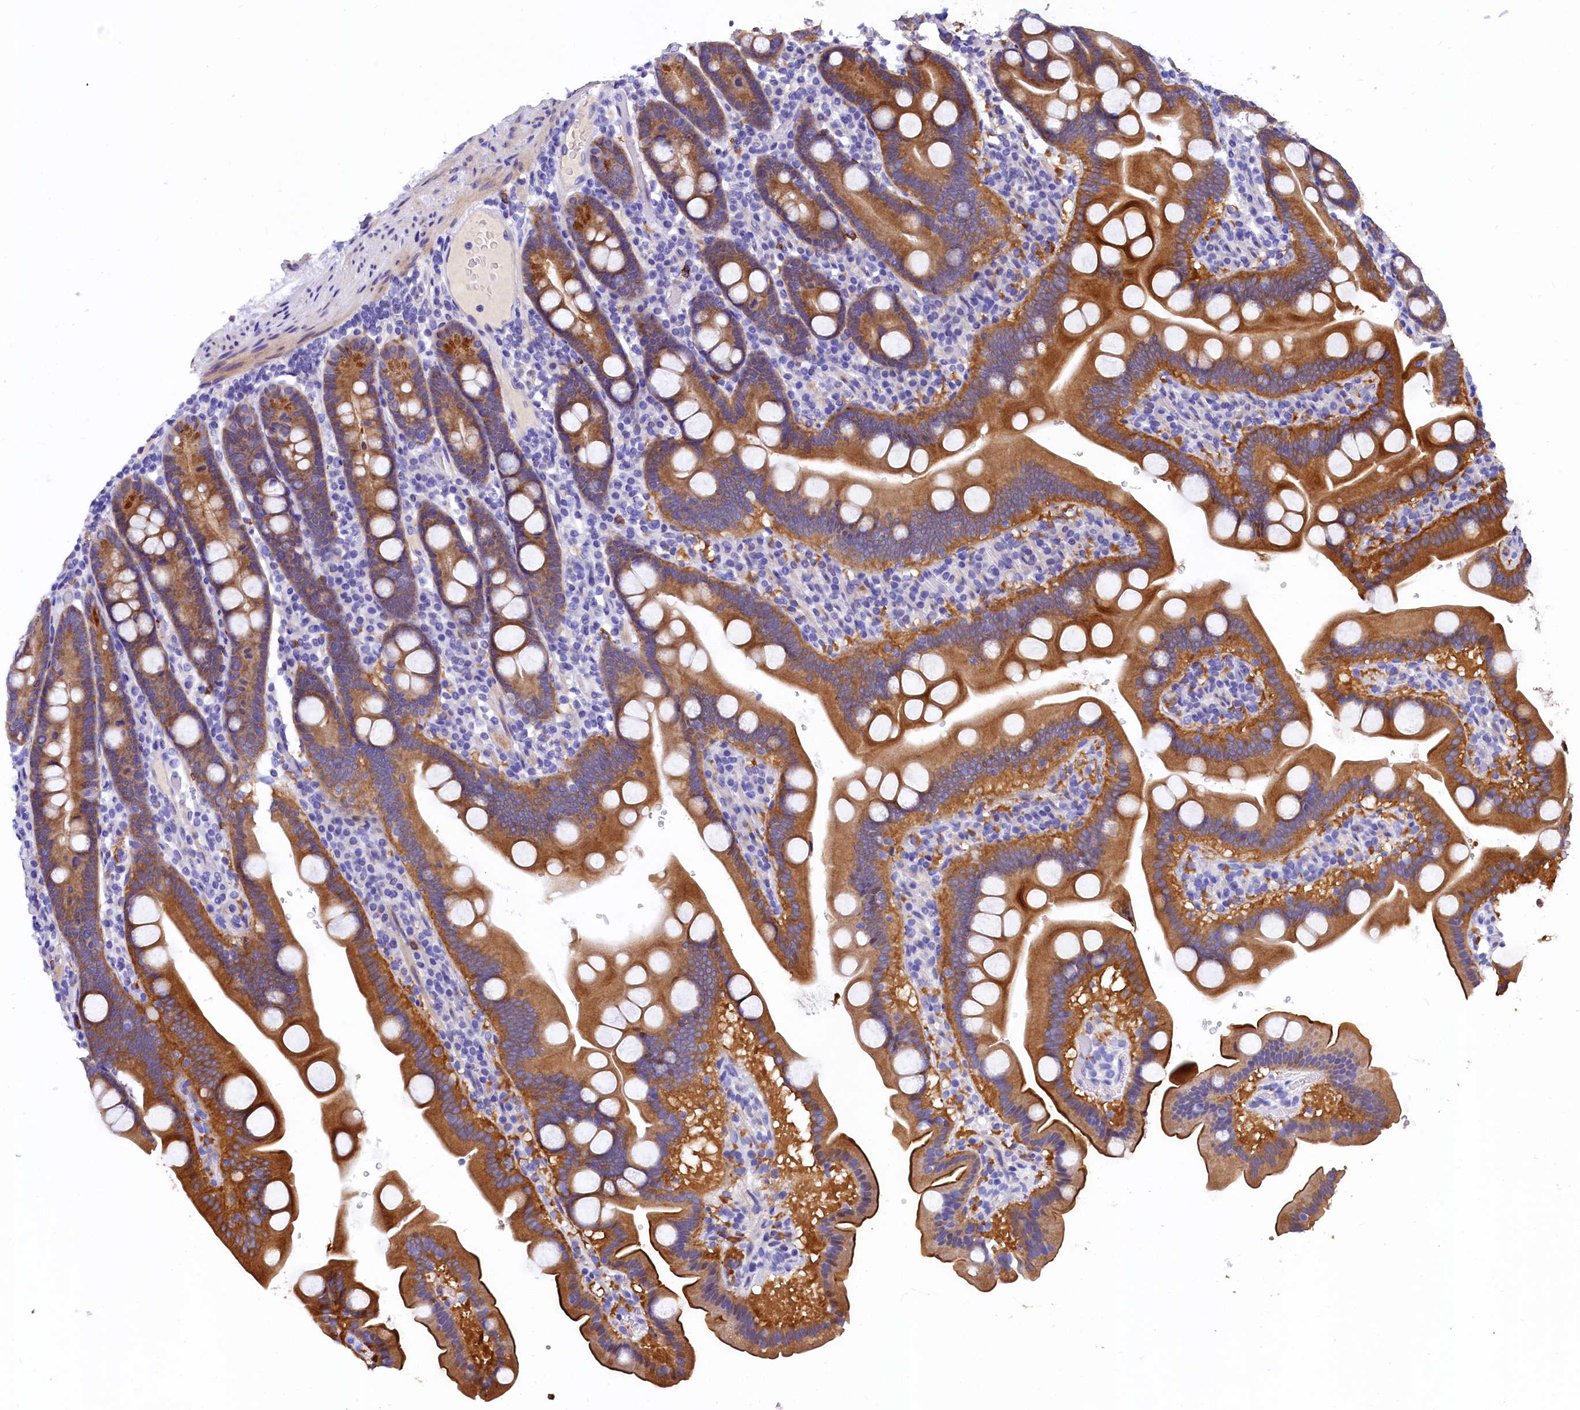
{"staining": {"intensity": "moderate", "quantity": ">75%", "location": "cytoplasmic/membranous"}, "tissue": "duodenum", "cell_type": "Glandular cells", "image_type": "normal", "snomed": [{"axis": "morphology", "description": "Normal tissue, NOS"}, {"axis": "topography", "description": "Duodenum"}], "caption": "IHC staining of normal duodenum, which exhibits medium levels of moderate cytoplasmic/membranous positivity in about >75% of glandular cells indicating moderate cytoplasmic/membranous protein positivity. The staining was performed using DAB (3,3'-diaminobenzidine) (brown) for protein detection and nuclei were counterstained in hematoxylin (blue).", "gene": "EPS8L2", "patient": {"sex": "male", "age": 55}}